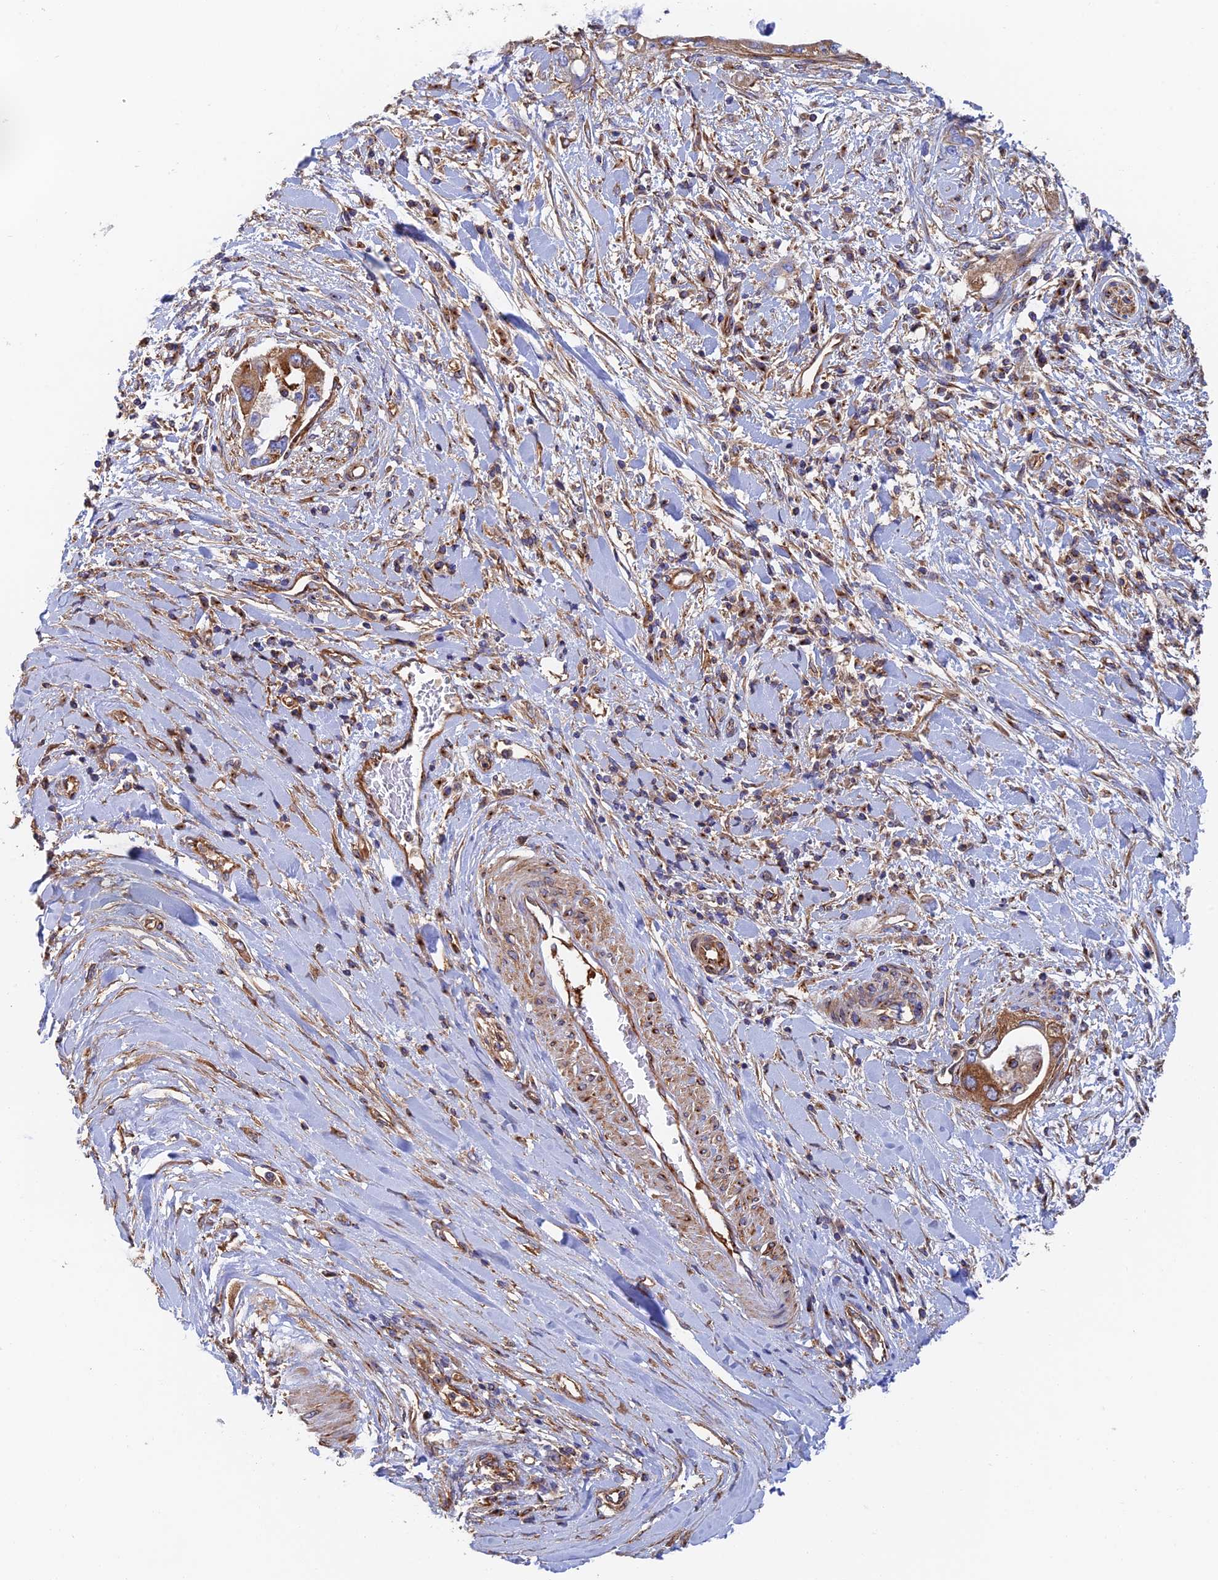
{"staining": {"intensity": "moderate", "quantity": ">75%", "location": "cytoplasmic/membranous"}, "tissue": "pancreatic cancer", "cell_type": "Tumor cells", "image_type": "cancer", "snomed": [{"axis": "morphology", "description": "Inflammation, NOS"}, {"axis": "morphology", "description": "Adenocarcinoma, NOS"}, {"axis": "topography", "description": "Pancreas"}], "caption": "Pancreatic cancer was stained to show a protein in brown. There is medium levels of moderate cytoplasmic/membranous staining in about >75% of tumor cells.", "gene": "DCTN2", "patient": {"sex": "female", "age": 56}}